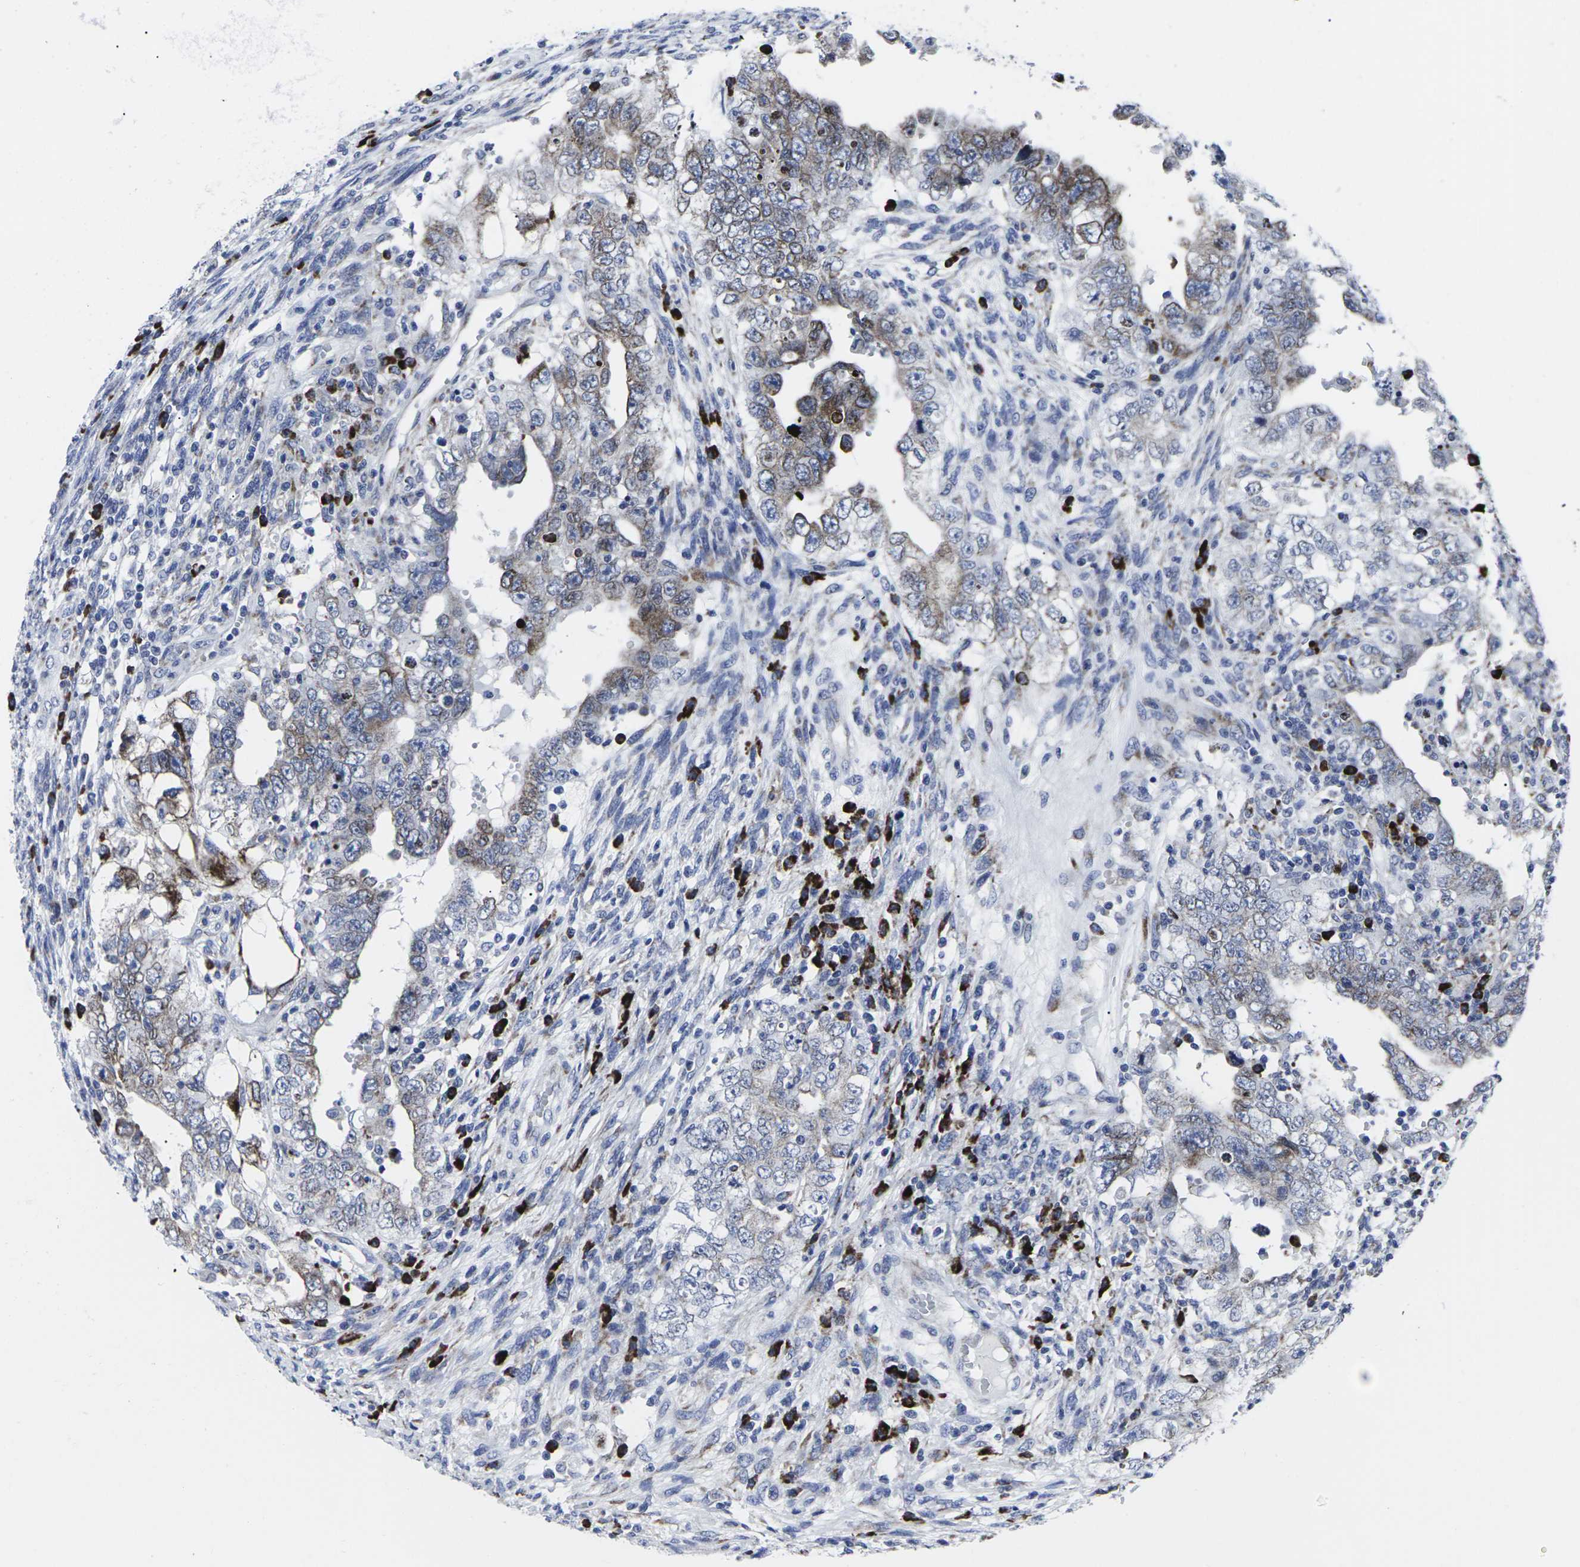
{"staining": {"intensity": "moderate", "quantity": ">75%", "location": "cytoplasmic/membranous"}, "tissue": "testis cancer", "cell_type": "Tumor cells", "image_type": "cancer", "snomed": [{"axis": "morphology", "description": "Carcinoma, Embryonal, NOS"}, {"axis": "topography", "description": "Testis"}], "caption": "Immunohistochemical staining of testis embryonal carcinoma reveals medium levels of moderate cytoplasmic/membranous protein positivity in approximately >75% of tumor cells.", "gene": "RPN1", "patient": {"sex": "male", "age": 26}}